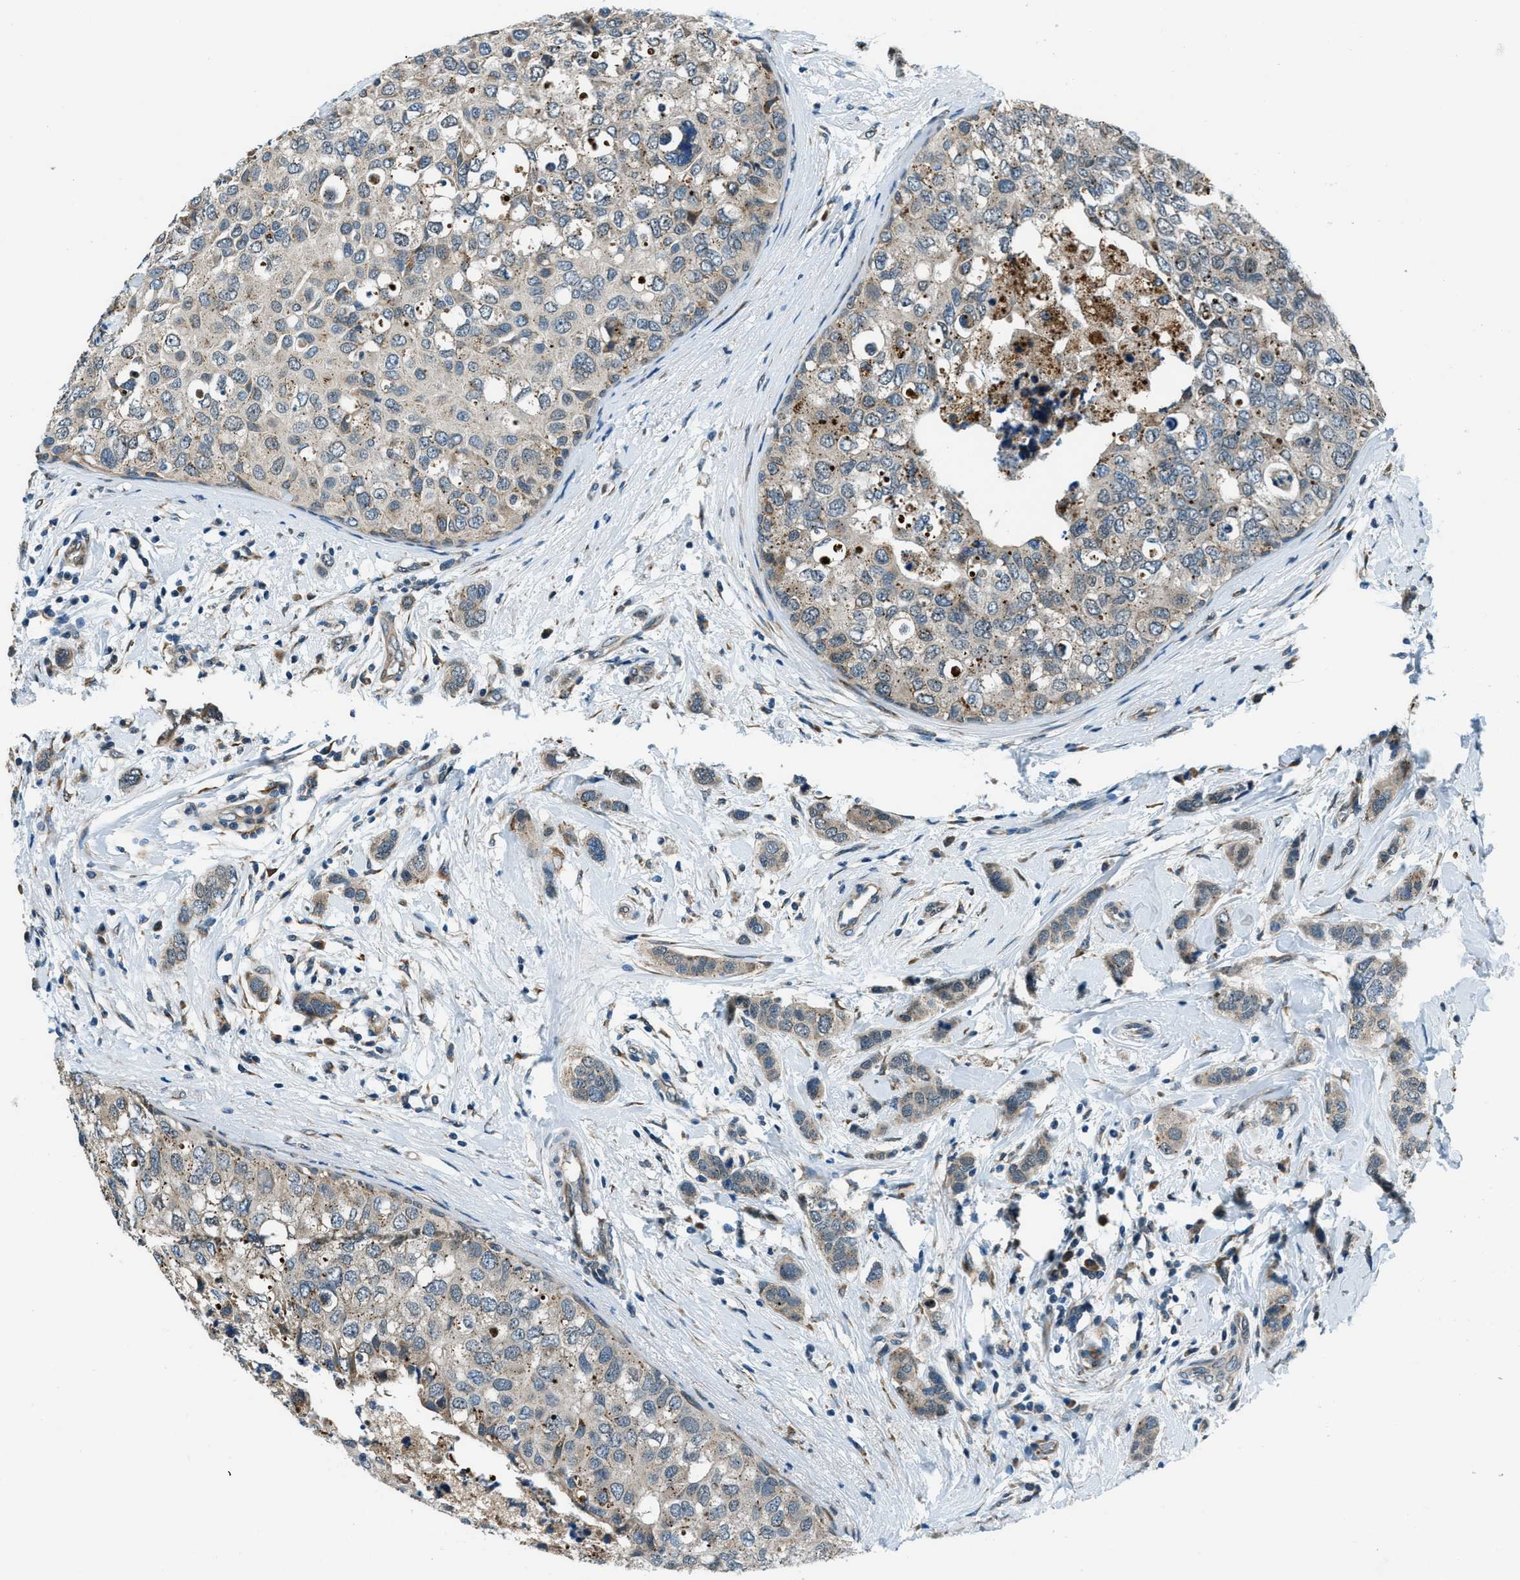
{"staining": {"intensity": "weak", "quantity": "25%-75%", "location": "cytoplasmic/membranous"}, "tissue": "breast cancer", "cell_type": "Tumor cells", "image_type": "cancer", "snomed": [{"axis": "morphology", "description": "Duct carcinoma"}, {"axis": "topography", "description": "Breast"}], "caption": "Tumor cells reveal low levels of weak cytoplasmic/membranous positivity in approximately 25%-75% of cells in human breast cancer (intraductal carcinoma).", "gene": "GINM1", "patient": {"sex": "female", "age": 50}}